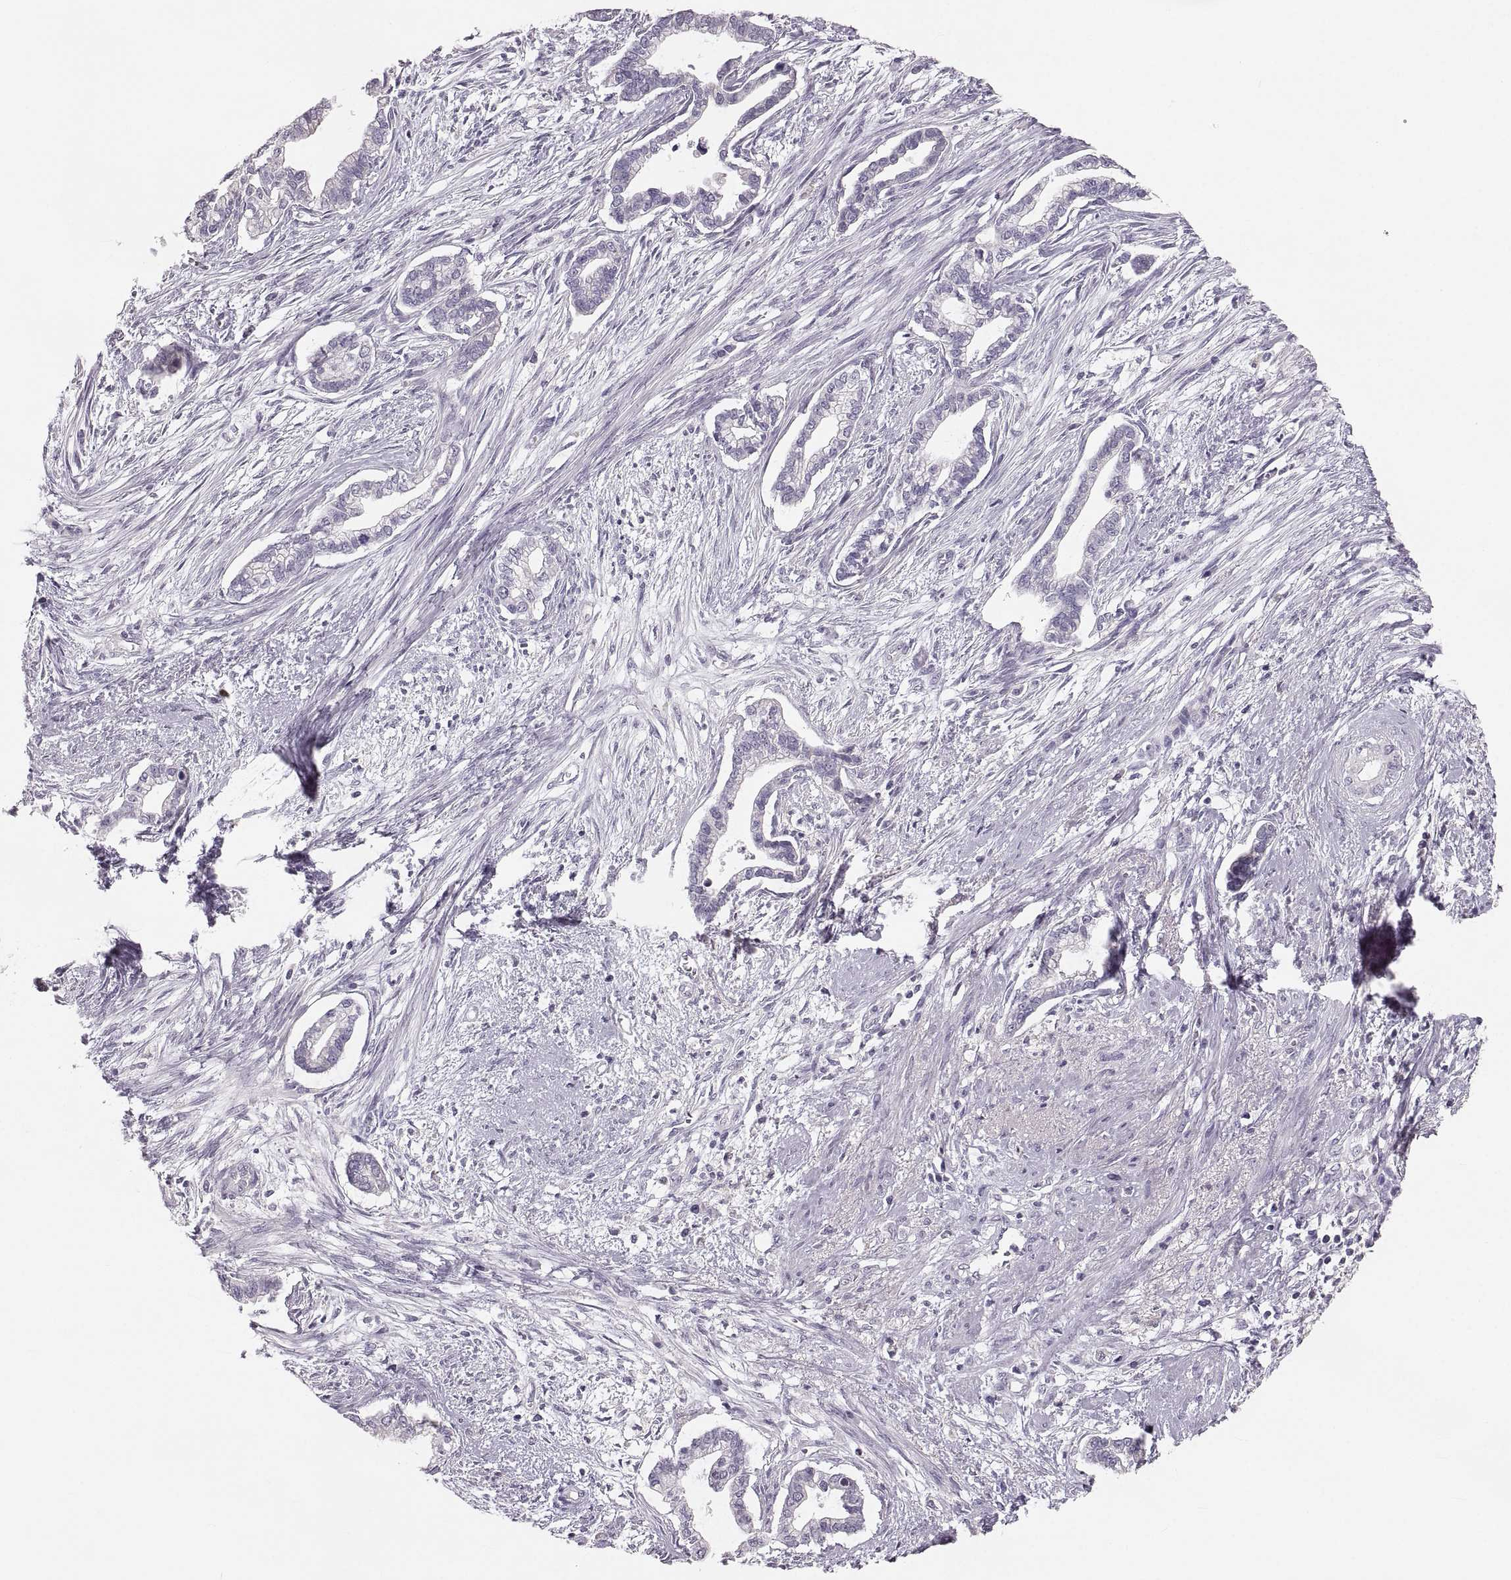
{"staining": {"intensity": "negative", "quantity": "none", "location": "none"}, "tissue": "cervical cancer", "cell_type": "Tumor cells", "image_type": "cancer", "snomed": [{"axis": "morphology", "description": "Adenocarcinoma, NOS"}, {"axis": "topography", "description": "Cervix"}], "caption": "IHC micrograph of neoplastic tissue: human cervical cancer stained with DAB demonstrates no significant protein staining in tumor cells.", "gene": "RUNDC3A", "patient": {"sex": "female", "age": 62}}